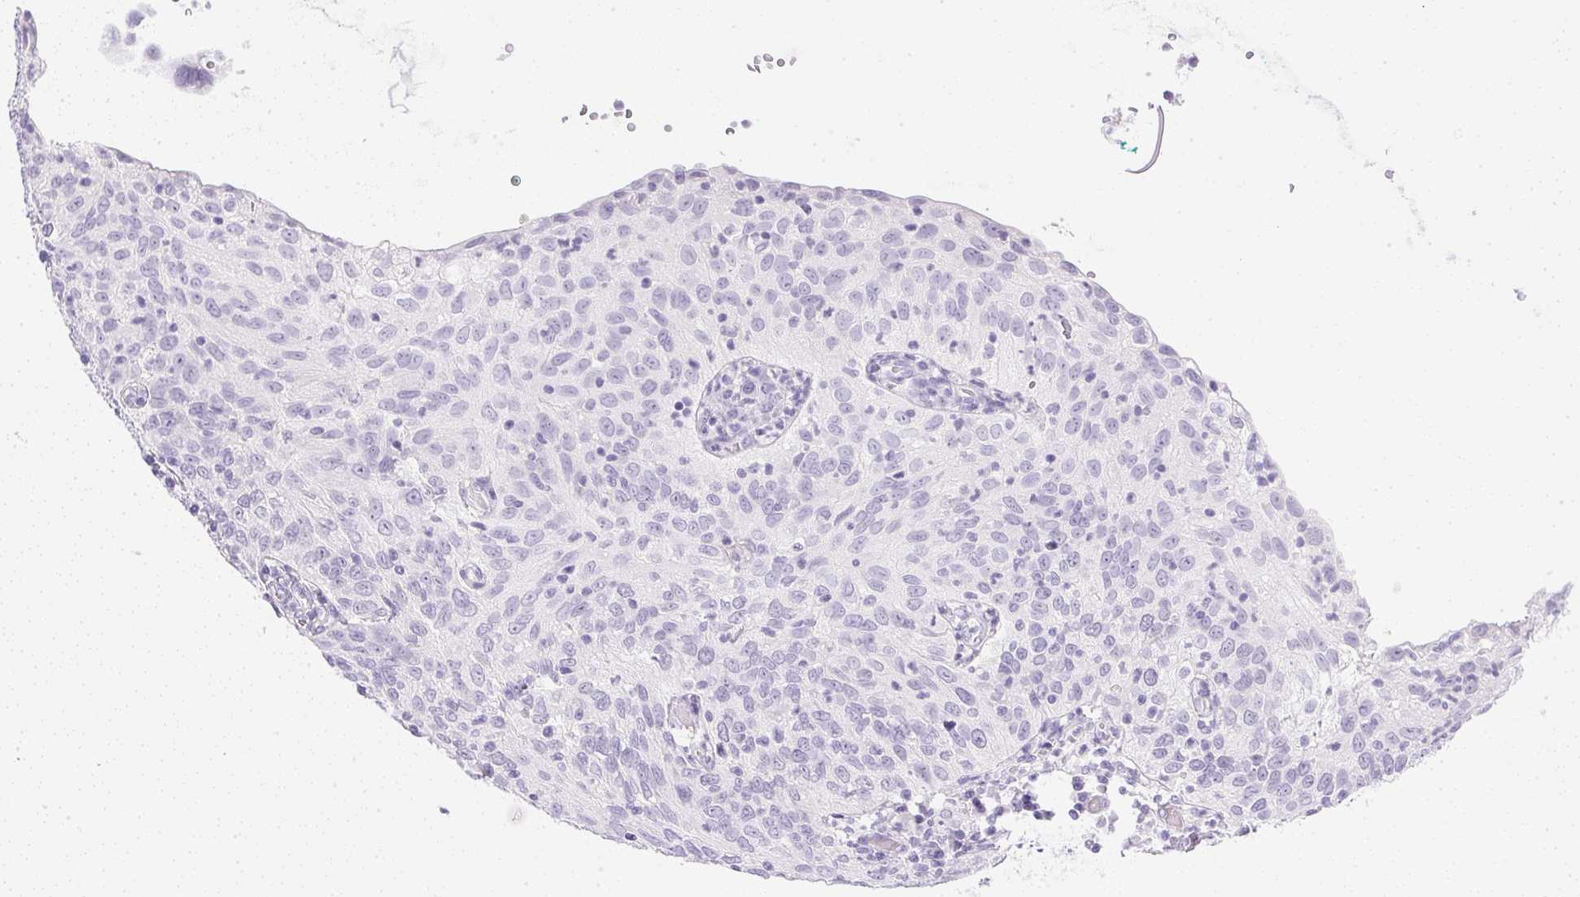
{"staining": {"intensity": "negative", "quantity": "none", "location": "none"}, "tissue": "cervical cancer", "cell_type": "Tumor cells", "image_type": "cancer", "snomed": [{"axis": "morphology", "description": "Squamous cell carcinoma, NOS"}, {"axis": "topography", "description": "Cervix"}], "caption": "Human cervical squamous cell carcinoma stained for a protein using IHC displays no expression in tumor cells.", "gene": "CPB1", "patient": {"sex": "female", "age": 52}}